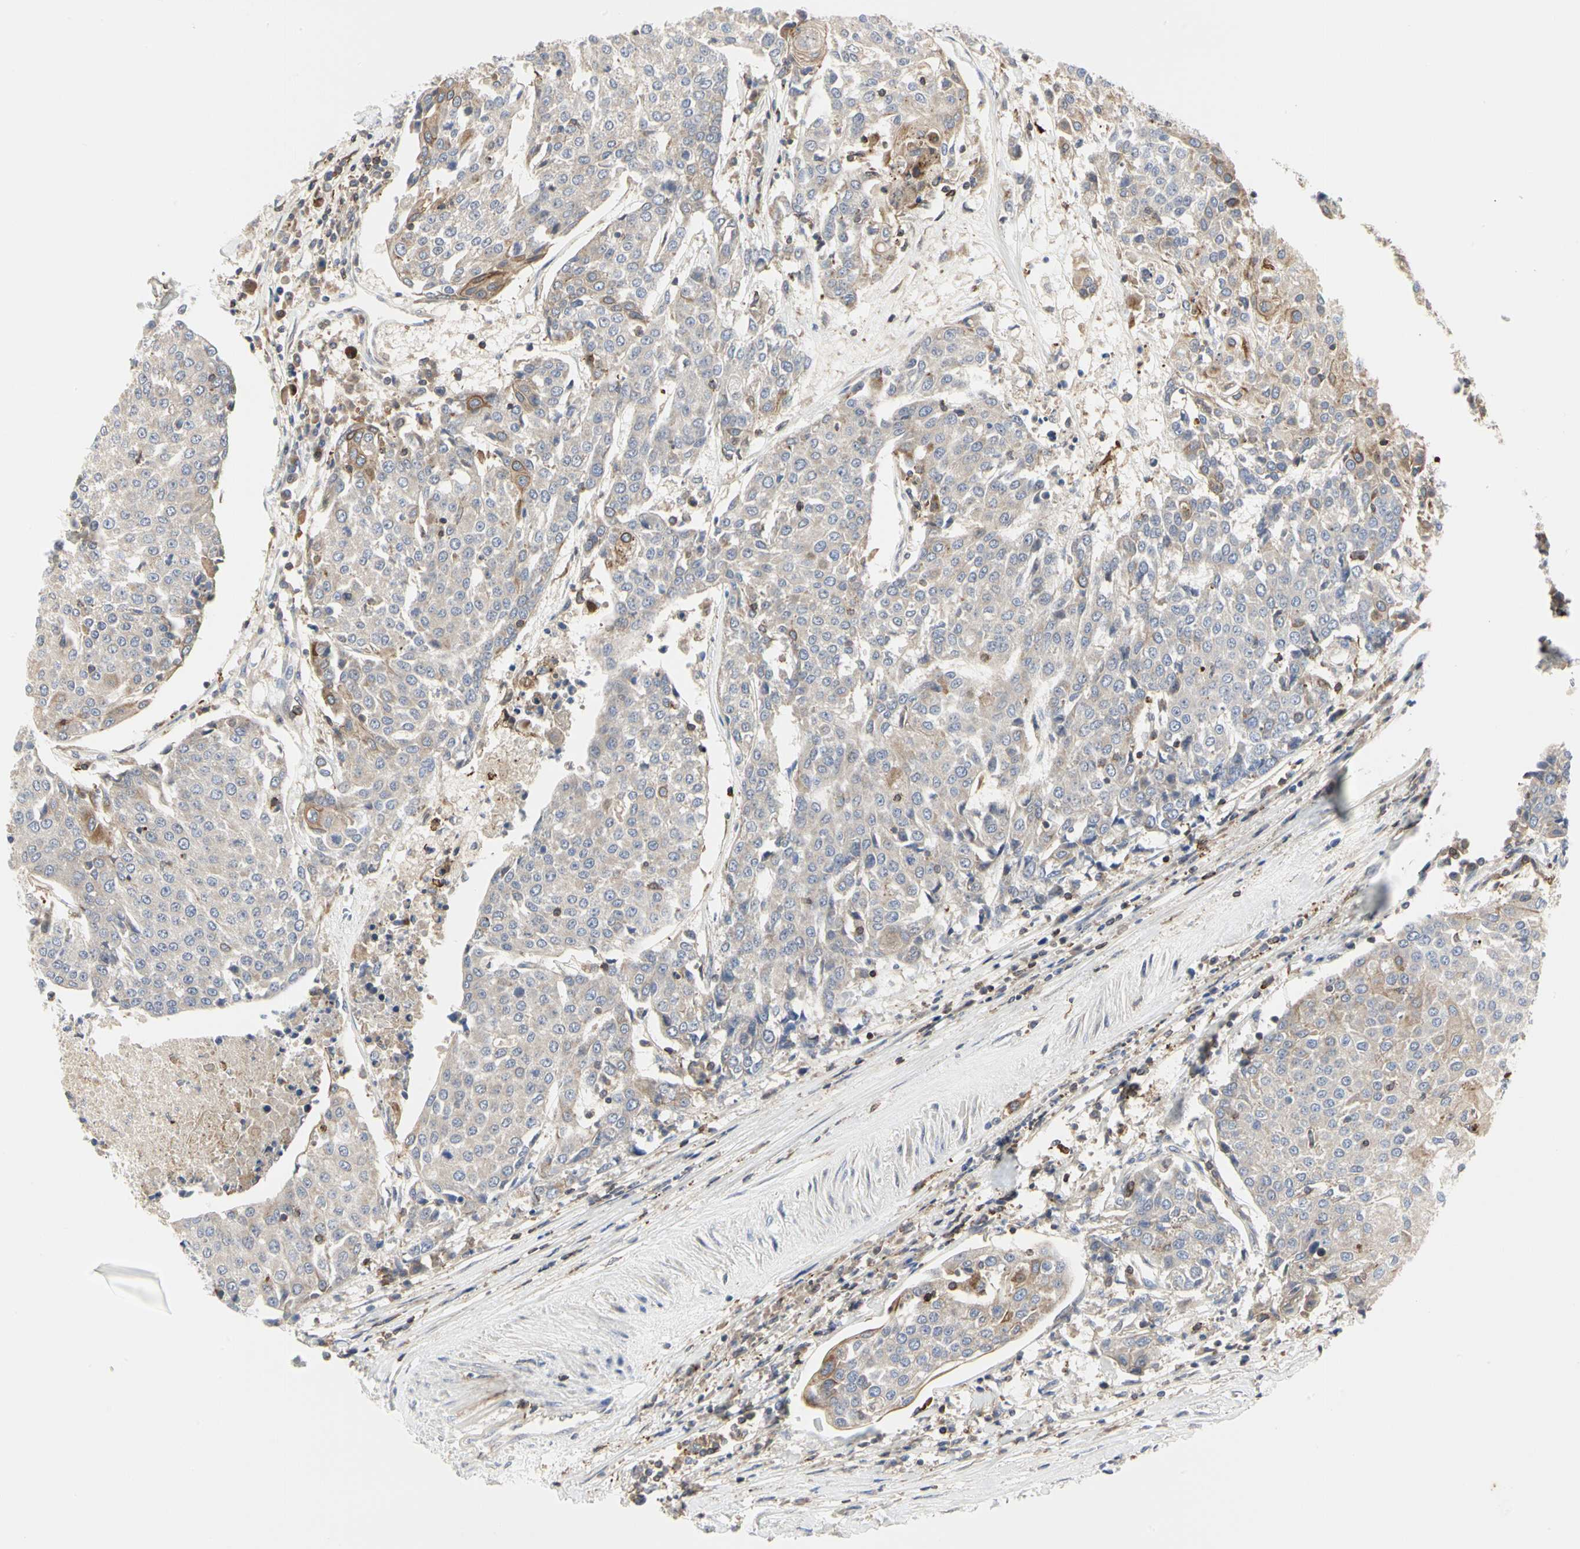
{"staining": {"intensity": "weak", "quantity": "<25%", "location": "cytoplasmic/membranous"}, "tissue": "urothelial cancer", "cell_type": "Tumor cells", "image_type": "cancer", "snomed": [{"axis": "morphology", "description": "Urothelial carcinoma, High grade"}, {"axis": "topography", "description": "Urinary bladder"}], "caption": "A micrograph of human high-grade urothelial carcinoma is negative for staining in tumor cells.", "gene": "NAPG", "patient": {"sex": "female", "age": 85}}